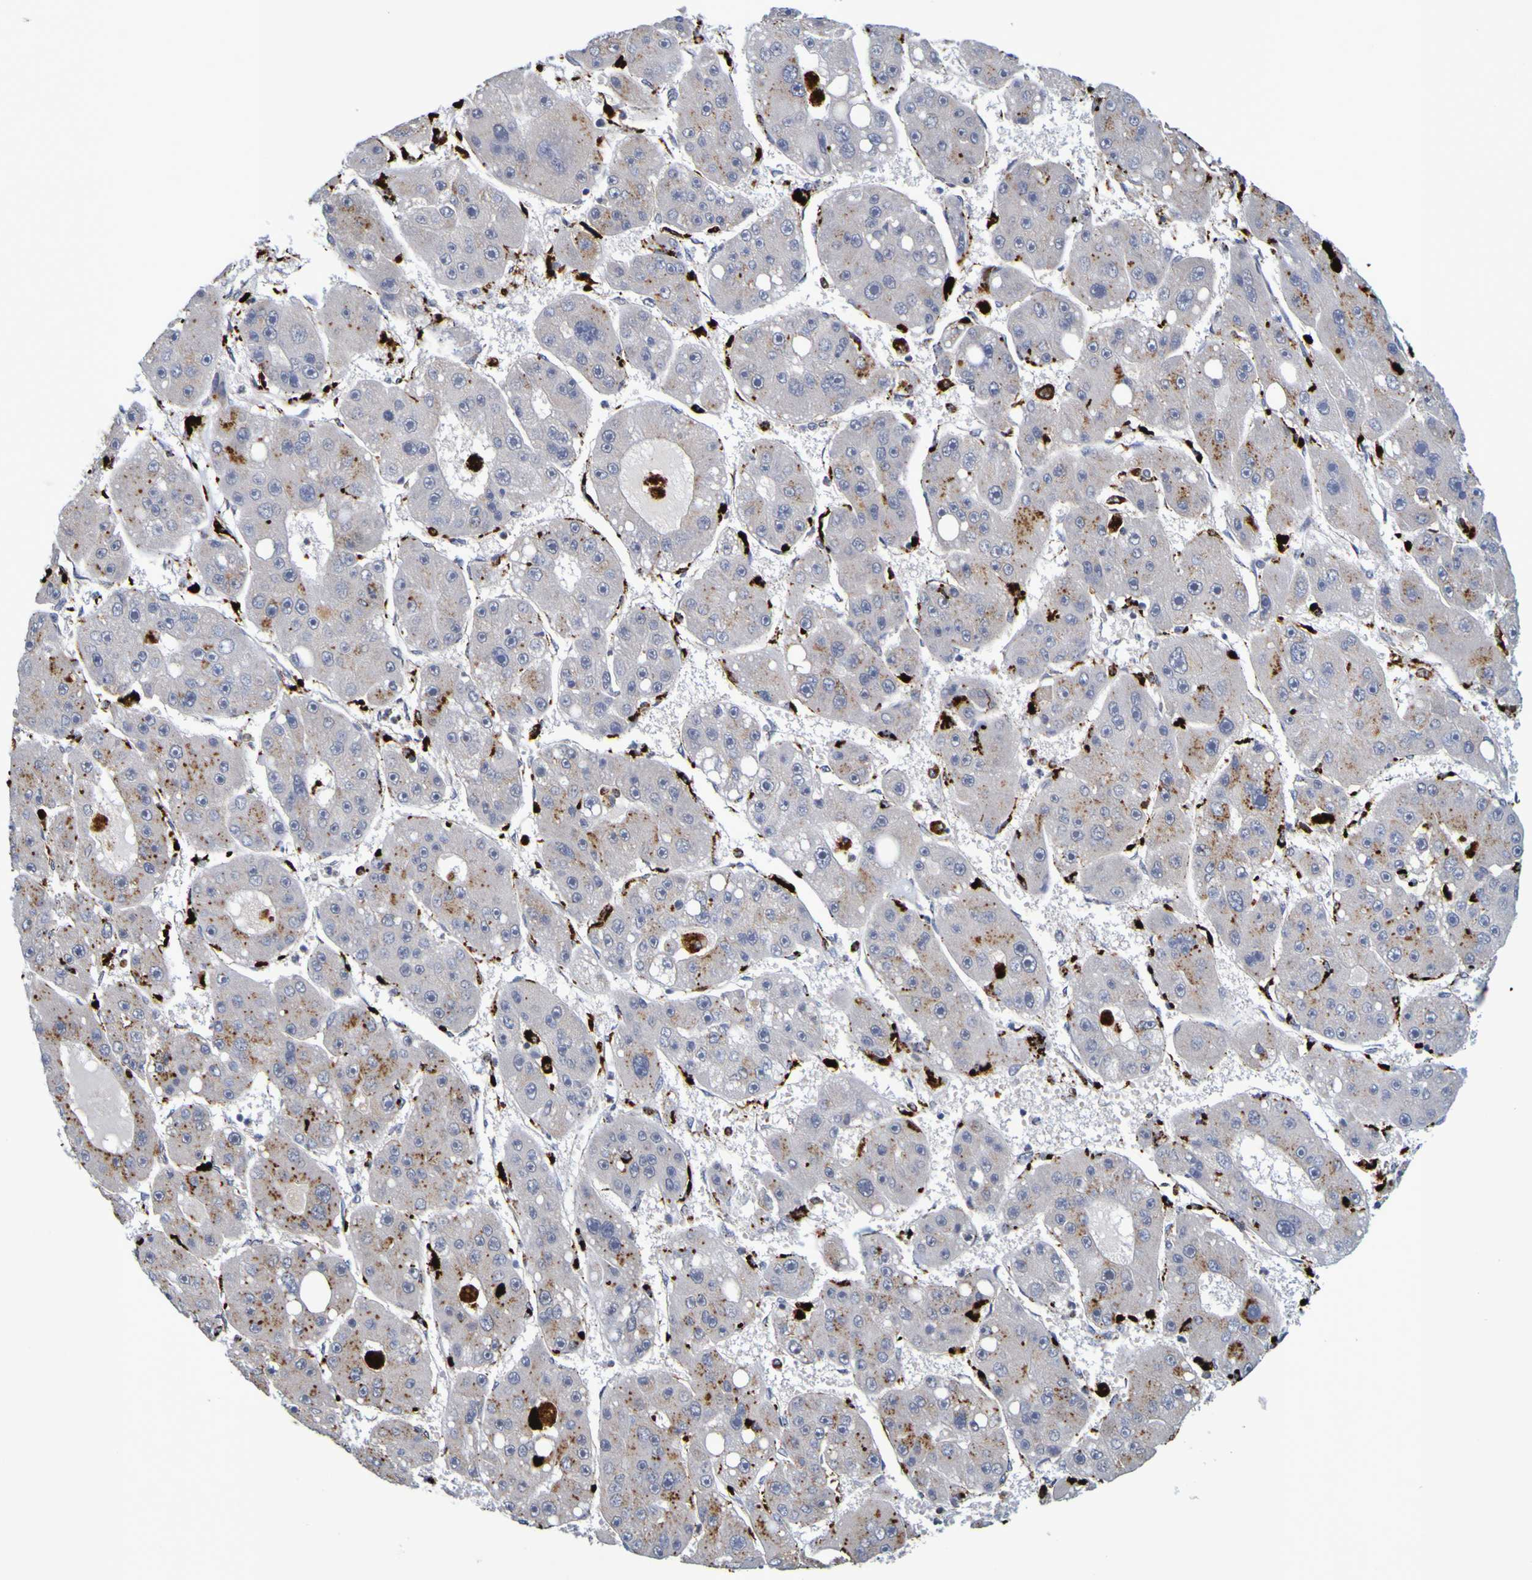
{"staining": {"intensity": "moderate", "quantity": "25%-75%", "location": "cytoplasmic/membranous"}, "tissue": "liver cancer", "cell_type": "Tumor cells", "image_type": "cancer", "snomed": [{"axis": "morphology", "description": "Carcinoma, Hepatocellular, NOS"}, {"axis": "topography", "description": "Liver"}], "caption": "Protein staining of liver cancer tissue reveals moderate cytoplasmic/membranous positivity in about 25%-75% of tumor cells.", "gene": "TPH1", "patient": {"sex": "female", "age": 61}}